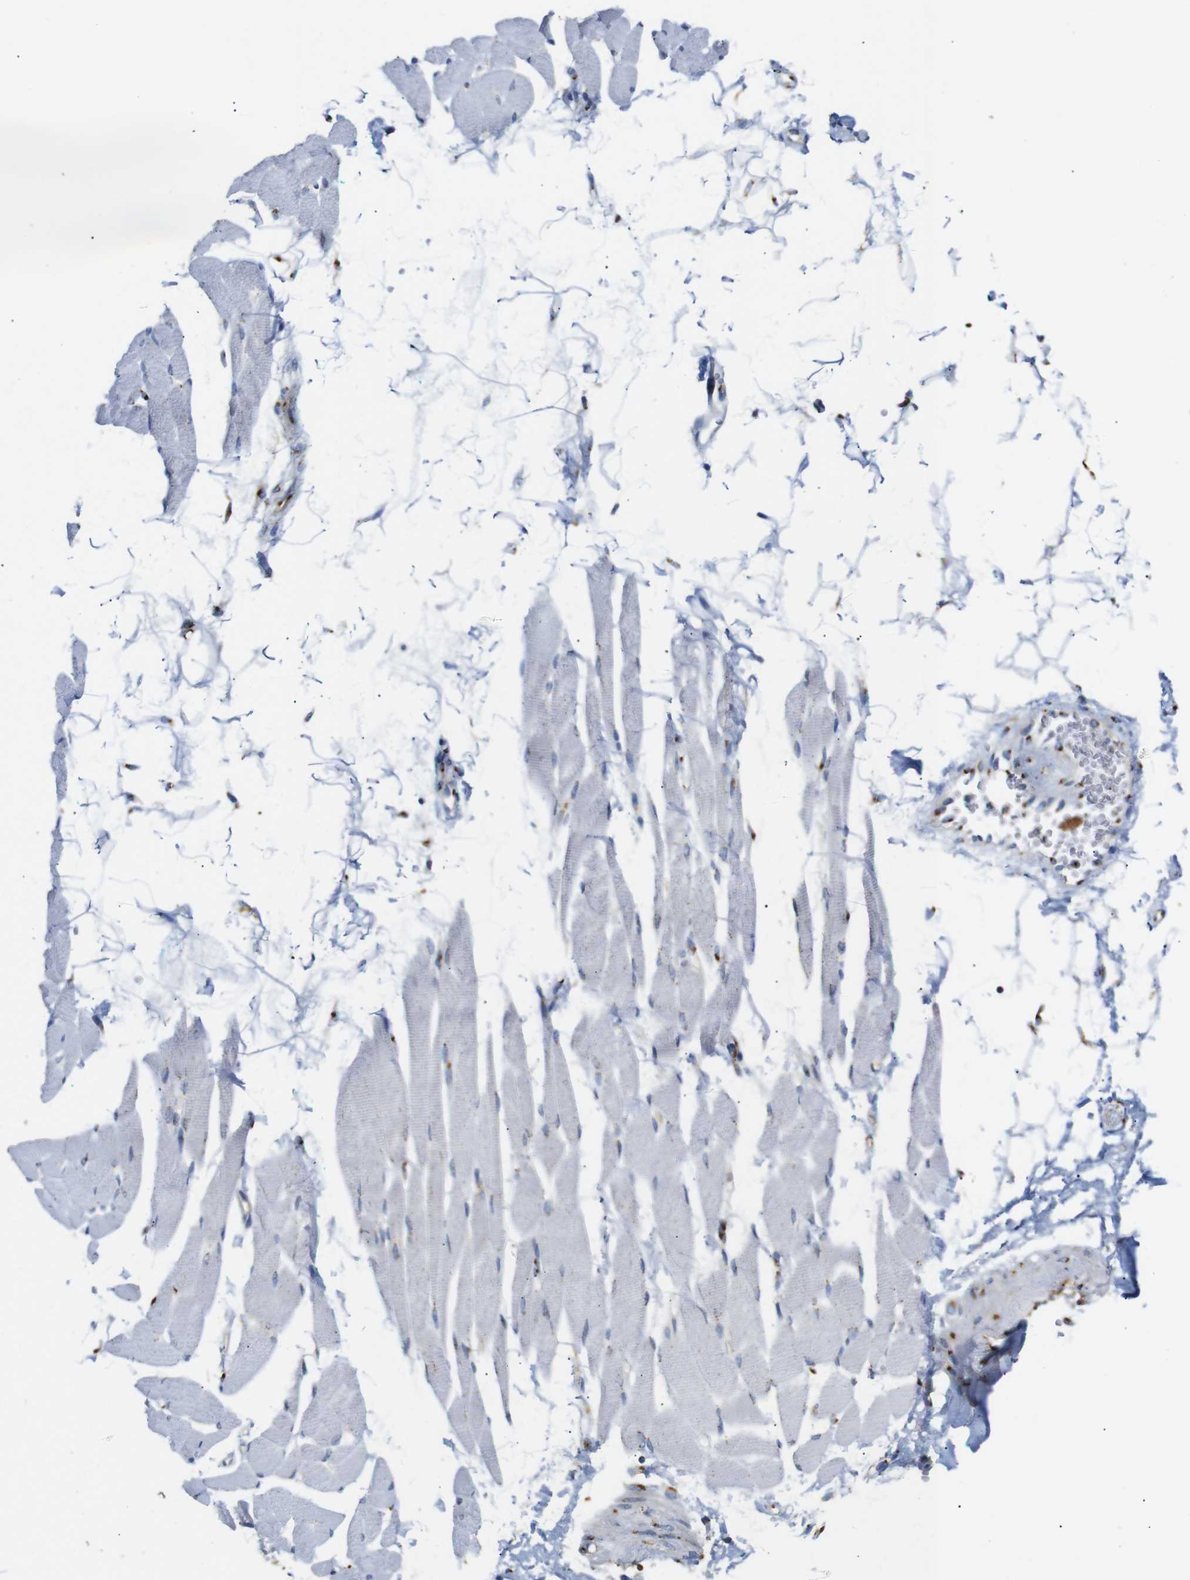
{"staining": {"intensity": "negative", "quantity": "none", "location": "none"}, "tissue": "skeletal muscle", "cell_type": "Myocytes", "image_type": "normal", "snomed": [{"axis": "morphology", "description": "Normal tissue, NOS"}, {"axis": "topography", "description": "Skeletal muscle"}, {"axis": "topography", "description": "Oral tissue"}, {"axis": "topography", "description": "Peripheral nerve tissue"}], "caption": "Myocytes show no significant positivity in normal skeletal muscle.", "gene": "TGOLN2", "patient": {"sex": "female", "age": 84}}